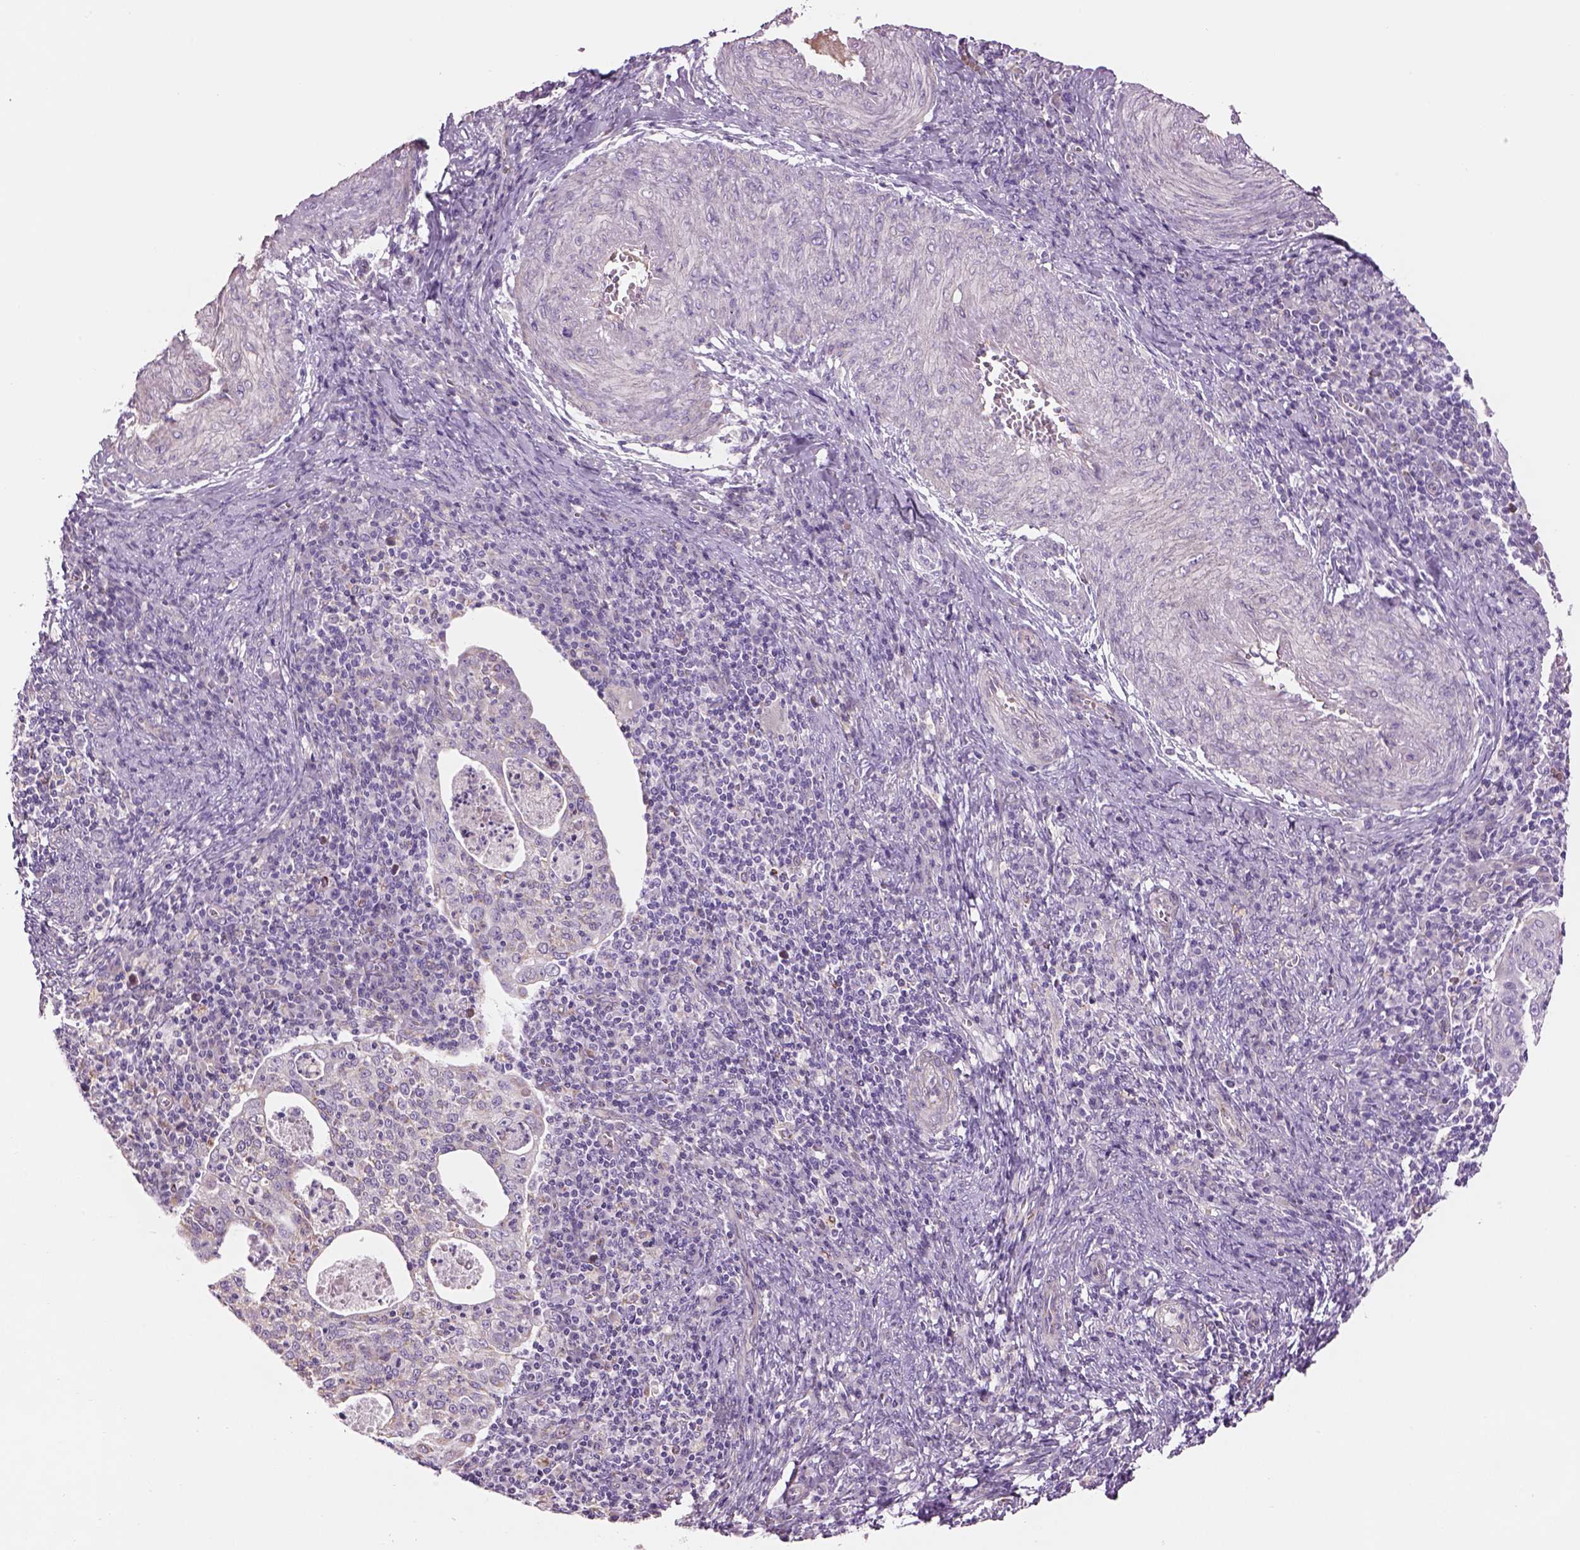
{"staining": {"intensity": "weak", "quantity": "<25%", "location": "cytoplasmic/membranous"}, "tissue": "cervical cancer", "cell_type": "Tumor cells", "image_type": "cancer", "snomed": [{"axis": "morphology", "description": "Squamous cell carcinoma, NOS"}, {"axis": "topography", "description": "Cervix"}], "caption": "Immunohistochemistry histopathology image of neoplastic tissue: human cervical squamous cell carcinoma stained with DAB reveals no significant protein expression in tumor cells.", "gene": "IFT52", "patient": {"sex": "female", "age": 39}}